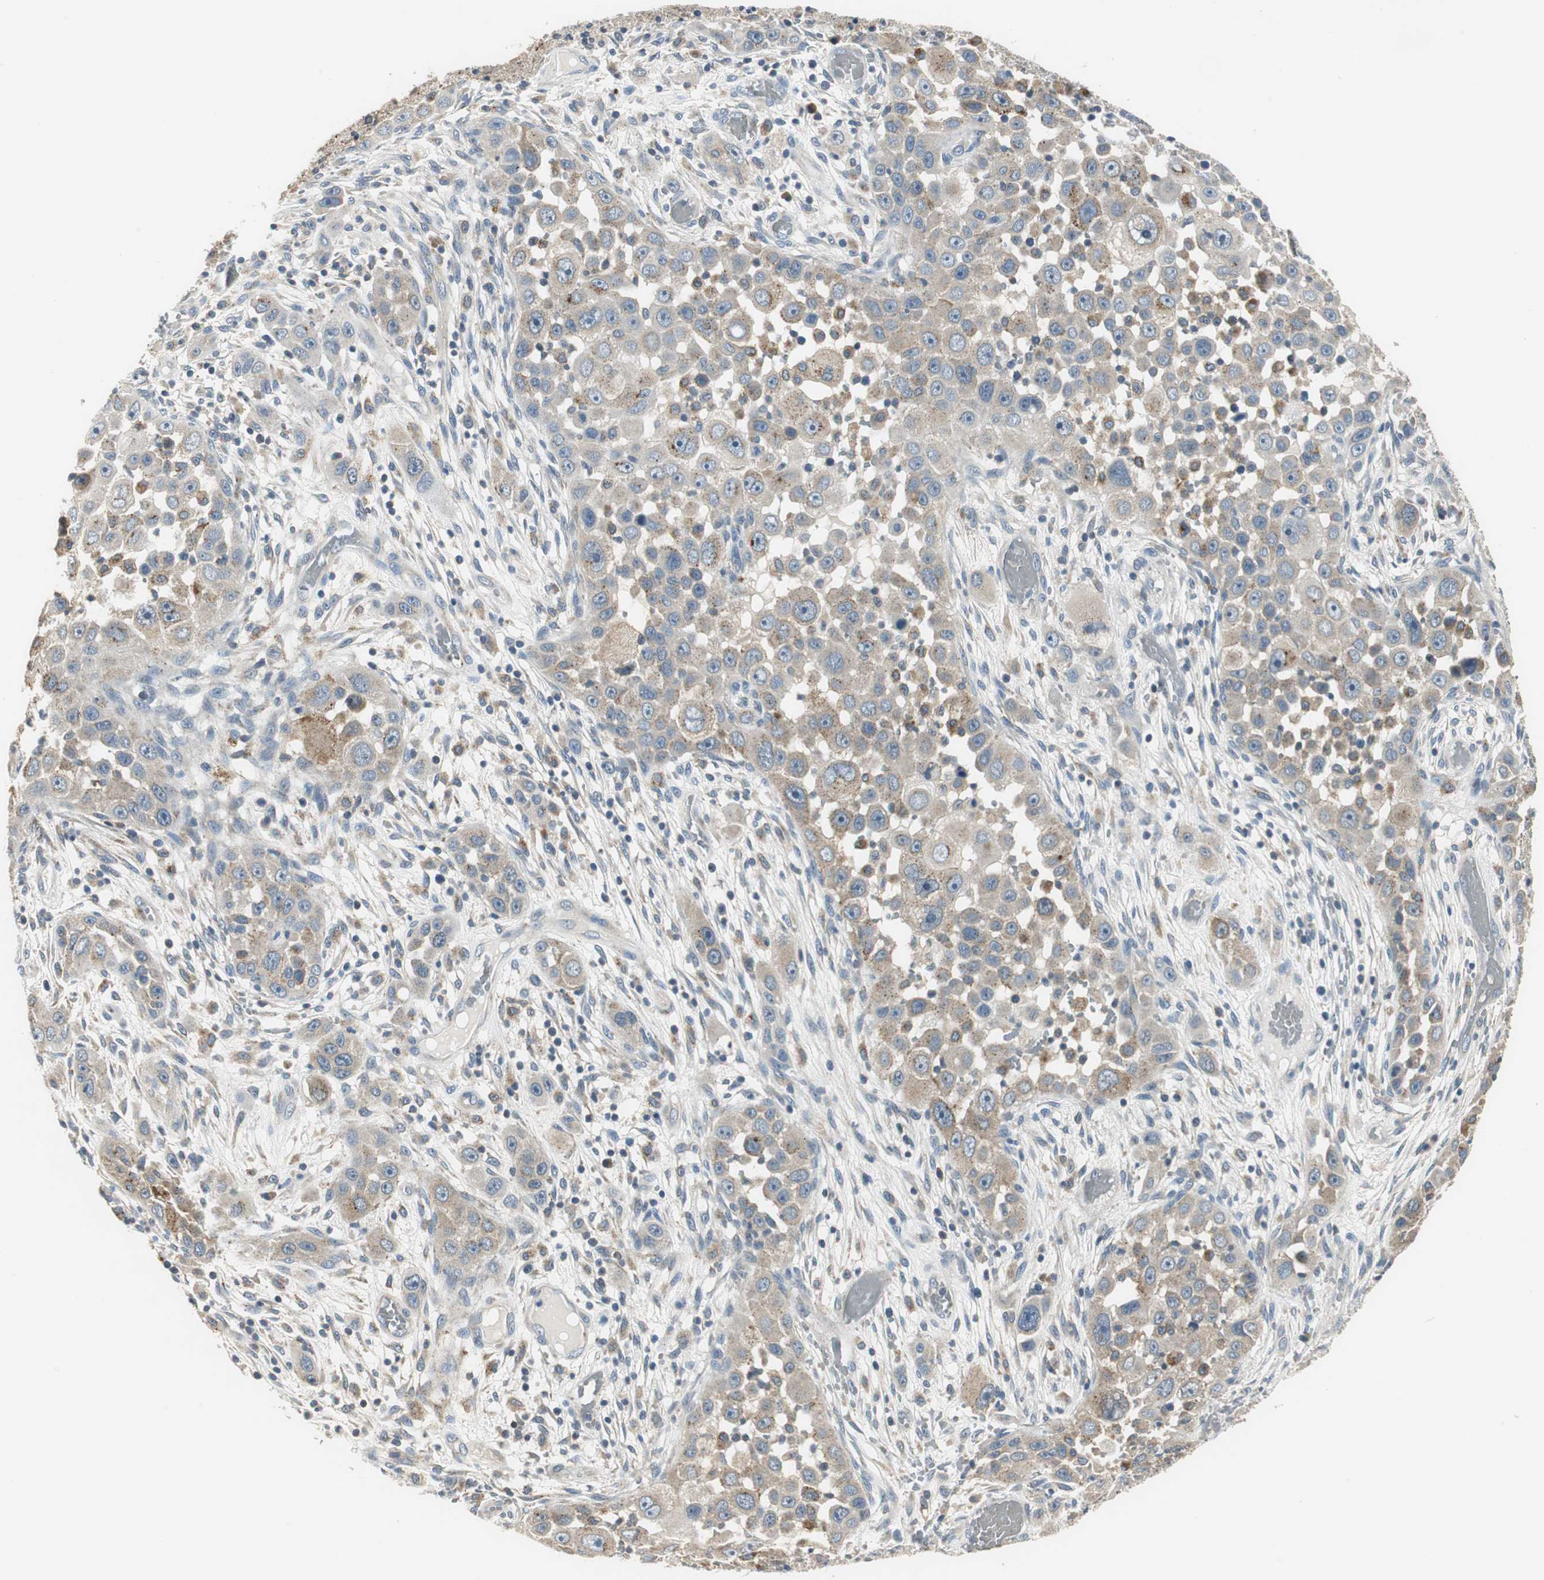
{"staining": {"intensity": "weak", "quantity": ">75%", "location": "cytoplasmic/membranous"}, "tissue": "head and neck cancer", "cell_type": "Tumor cells", "image_type": "cancer", "snomed": [{"axis": "morphology", "description": "Carcinoma, NOS"}, {"axis": "topography", "description": "Head-Neck"}], "caption": "Weak cytoplasmic/membranous protein expression is present in approximately >75% of tumor cells in head and neck carcinoma.", "gene": "NIT1", "patient": {"sex": "male", "age": 87}}